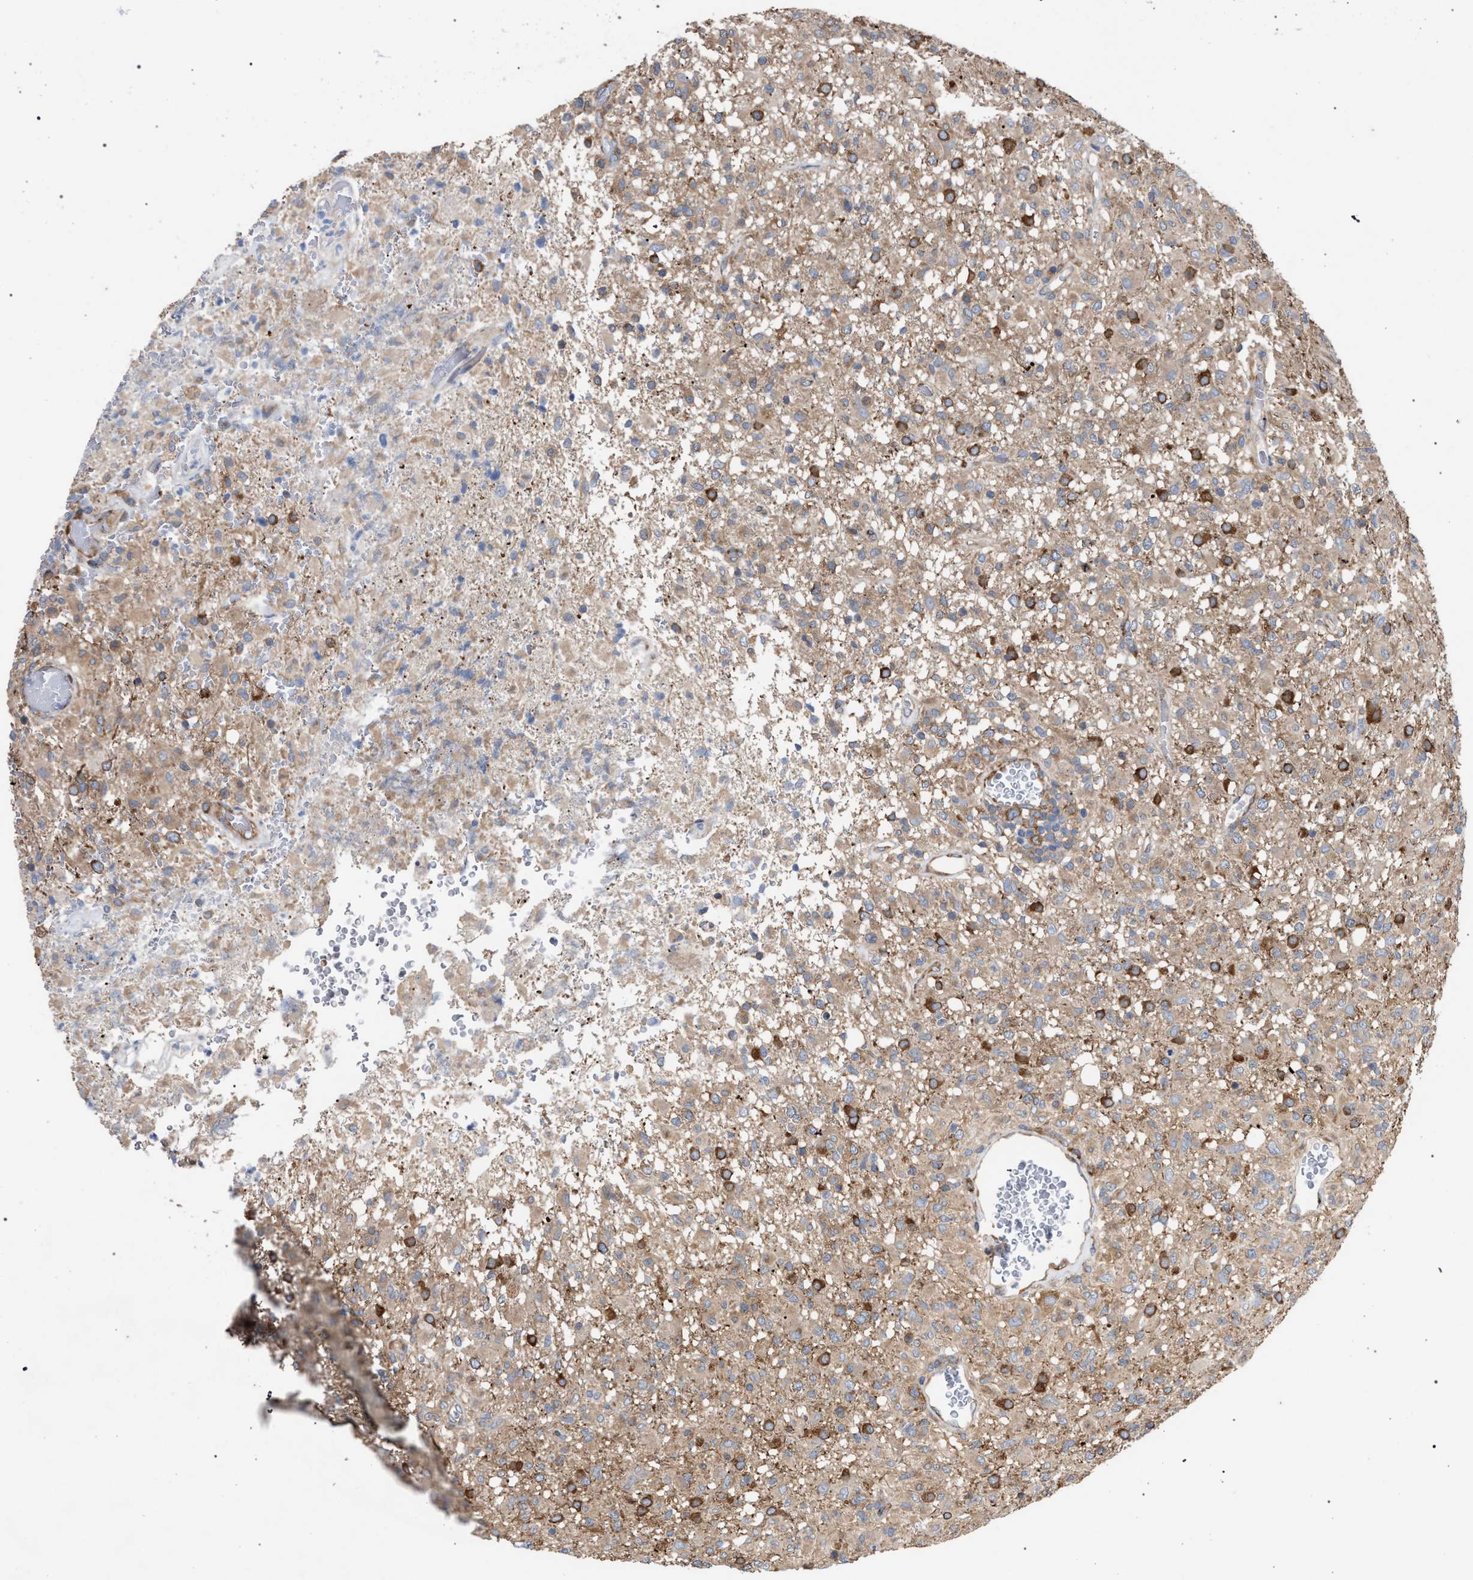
{"staining": {"intensity": "moderate", "quantity": "25%-75%", "location": "cytoplasmic/membranous"}, "tissue": "glioma", "cell_type": "Tumor cells", "image_type": "cancer", "snomed": [{"axis": "morphology", "description": "Glioma, malignant, High grade"}, {"axis": "topography", "description": "Brain"}], "caption": "Protein expression analysis of malignant glioma (high-grade) reveals moderate cytoplasmic/membranous expression in approximately 25%-75% of tumor cells. Using DAB (brown) and hematoxylin (blue) stains, captured at high magnification using brightfield microscopy.", "gene": "CDR2L", "patient": {"sex": "female", "age": 57}}